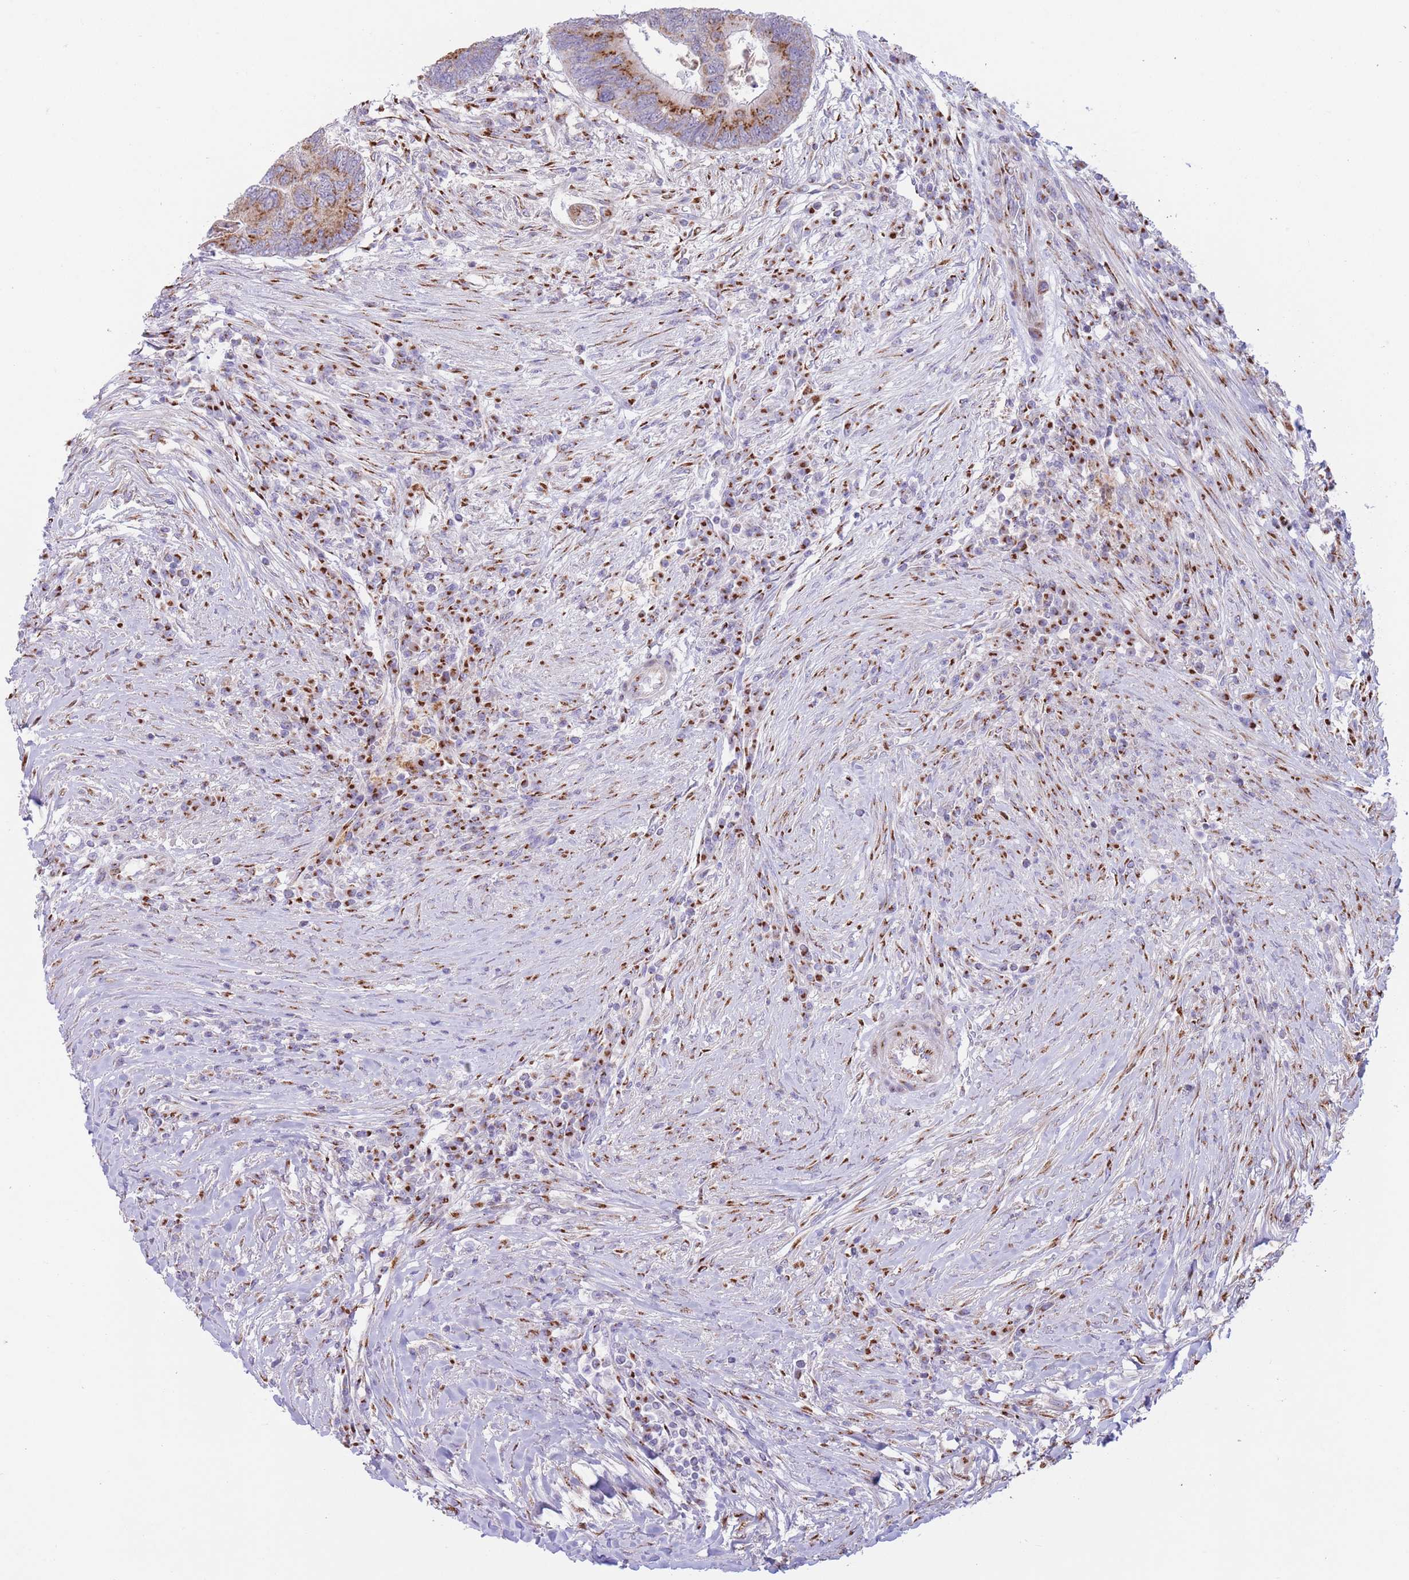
{"staining": {"intensity": "strong", "quantity": "25%-75%", "location": "cytoplasmic/membranous"}, "tissue": "colorectal cancer", "cell_type": "Tumor cells", "image_type": "cancer", "snomed": [{"axis": "morphology", "description": "Adenocarcinoma, NOS"}, {"axis": "topography", "description": "Colon"}], "caption": "A micrograph of colorectal cancer stained for a protein displays strong cytoplasmic/membranous brown staining in tumor cells. Nuclei are stained in blue.", "gene": "MPND", "patient": {"sex": "female", "age": 67}}